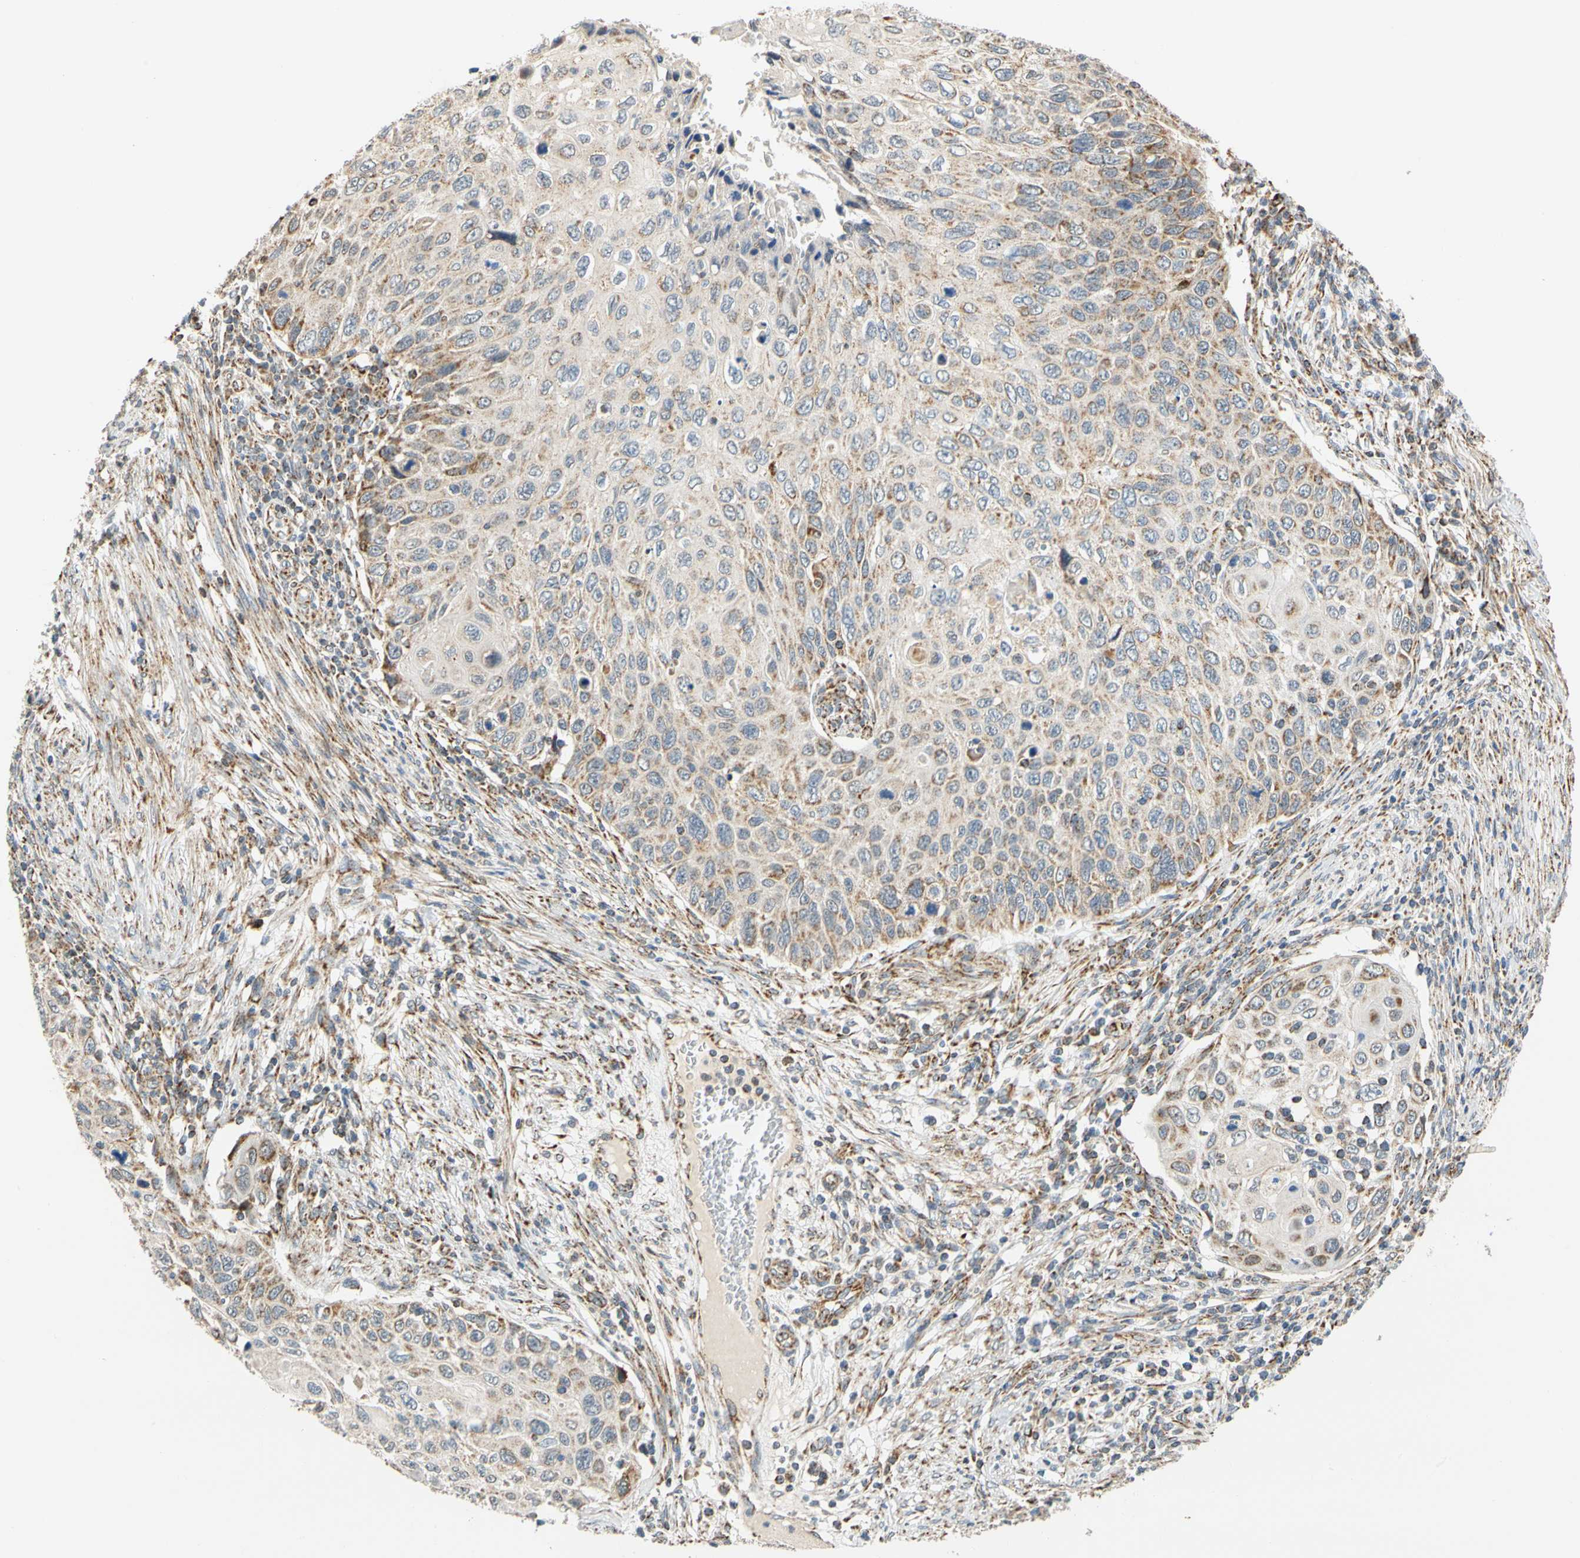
{"staining": {"intensity": "weak", "quantity": "25%-75%", "location": "cytoplasmic/membranous"}, "tissue": "cervical cancer", "cell_type": "Tumor cells", "image_type": "cancer", "snomed": [{"axis": "morphology", "description": "Squamous cell carcinoma, NOS"}, {"axis": "topography", "description": "Cervix"}], "caption": "This is an image of immunohistochemistry staining of cervical squamous cell carcinoma, which shows weak staining in the cytoplasmic/membranous of tumor cells.", "gene": "SFXN3", "patient": {"sex": "female", "age": 70}}